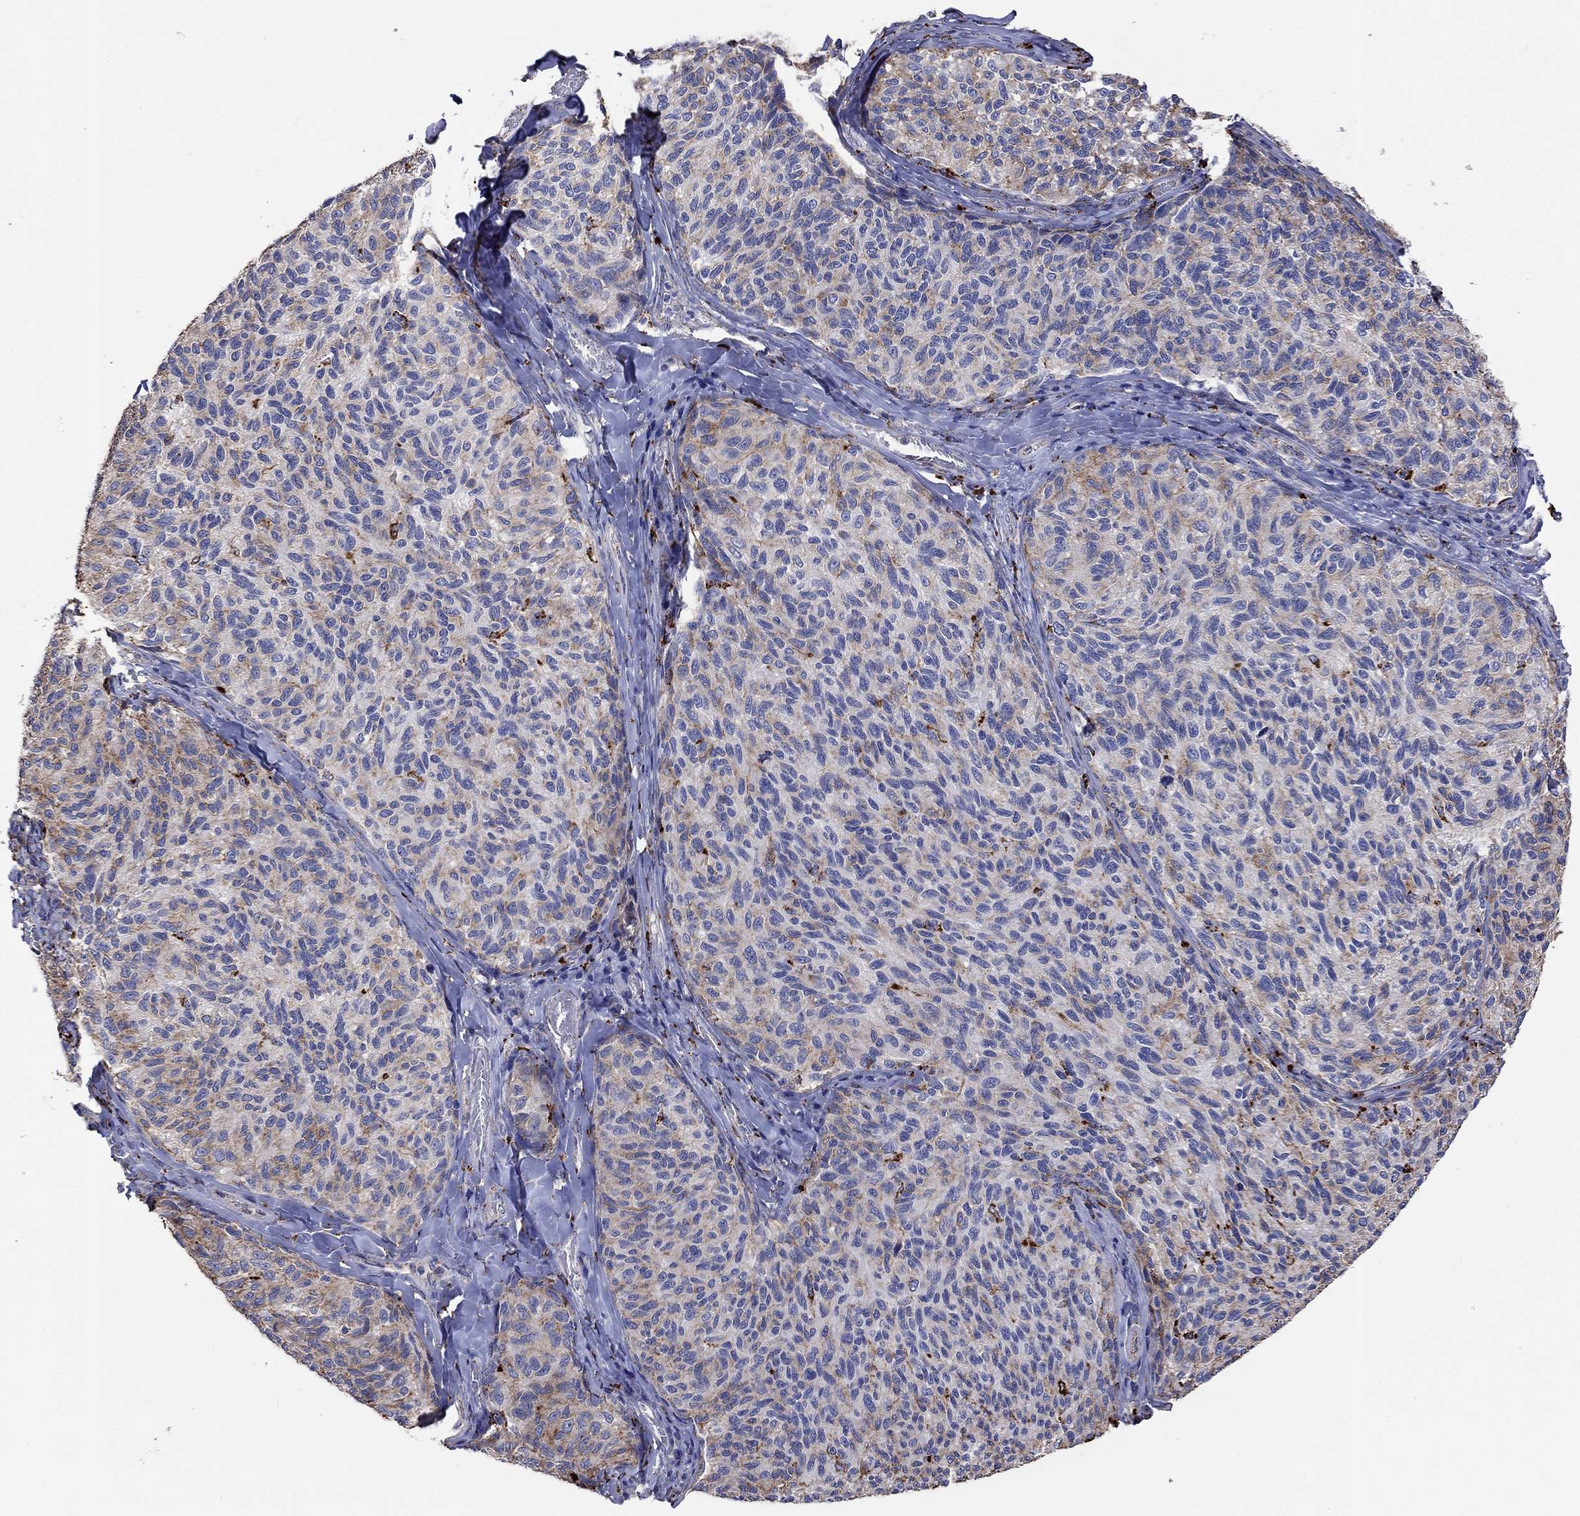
{"staining": {"intensity": "moderate", "quantity": "25%-75%", "location": "cytoplasmic/membranous"}, "tissue": "melanoma", "cell_type": "Tumor cells", "image_type": "cancer", "snomed": [{"axis": "morphology", "description": "Malignant melanoma, NOS"}, {"axis": "topography", "description": "Skin"}], "caption": "Malignant melanoma stained with a brown dye reveals moderate cytoplasmic/membranous positive expression in about 25%-75% of tumor cells.", "gene": "CTSB", "patient": {"sex": "female", "age": 73}}